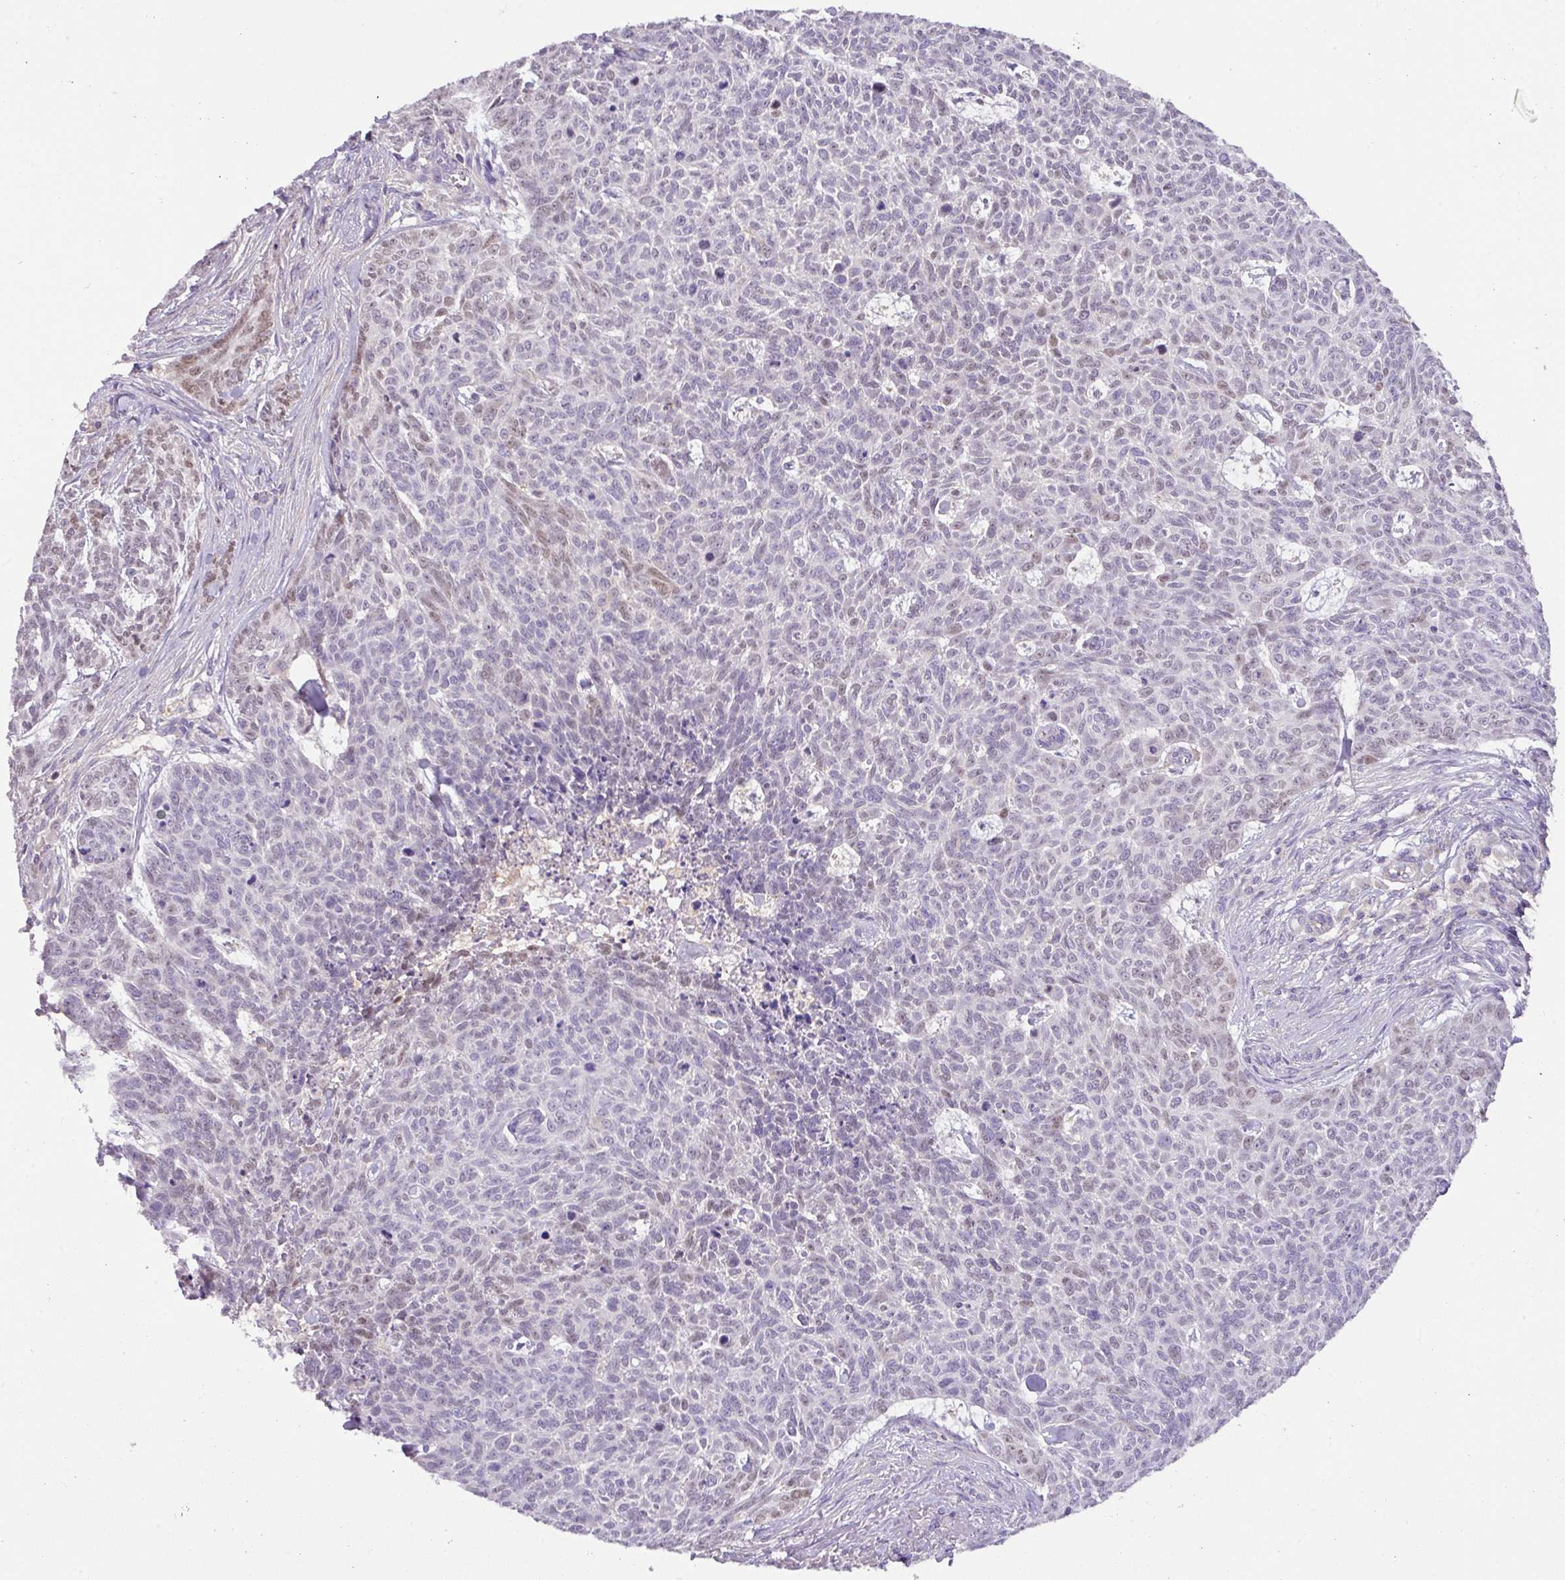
{"staining": {"intensity": "moderate", "quantity": "<25%", "location": "nuclear"}, "tissue": "skin cancer", "cell_type": "Tumor cells", "image_type": "cancer", "snomed": [{"axis": "morphology", "description": "Basal cell carcinoma"}, {"axis": "topography", "description": "Skin"}], "caption": "Basal cell carcinoma (skin) stained with immunohistochemistry exhibits moderate nuclear positivity in approximately <25% of tumor cells.", "gene": "HOXC13", "patient": {"sex": "female", "age": 93}}